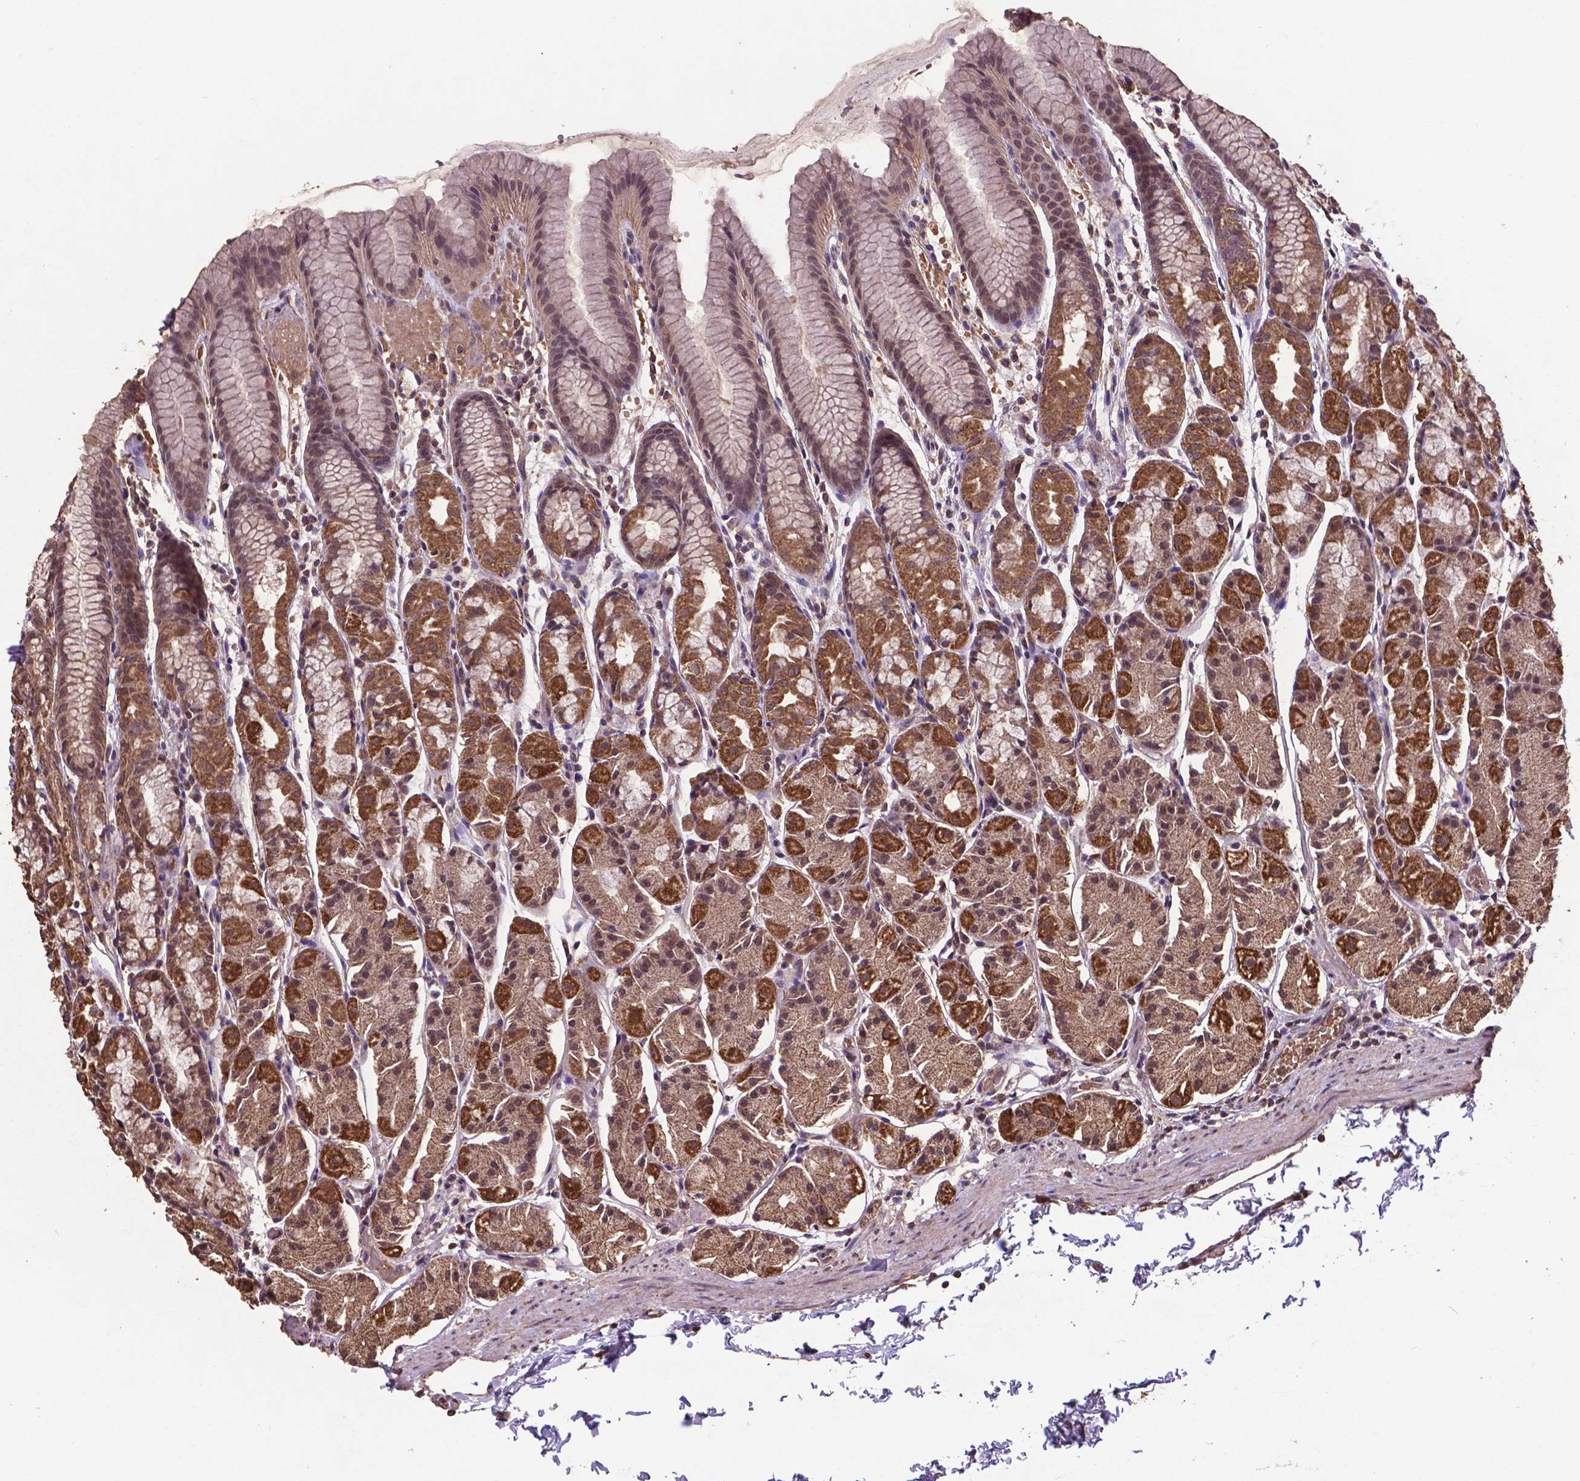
{"staining": {"intensity": "strong", "quantity": "25%-75%", "location": "cytoplasmic/membranous"}, "tissue": "stomach", "cell_type": "Glandular cells", "image_type": "normal", "snomed": [{"axis": "morphology", "description": "Normal tissue, NOS"}, {"axis": "topography", "description": "Stomach, upper"}], "caption": "A brown stain shows strong cytoplasmic/membranous expression of a protein in glandular cells of normal stomach. Using DAB (brown) and hematoxylin (blue) stains, captured at high magnification using brightfield microscopy.", "gene": "DCAF1", "patient": {"sex": "male", "age": 47}}